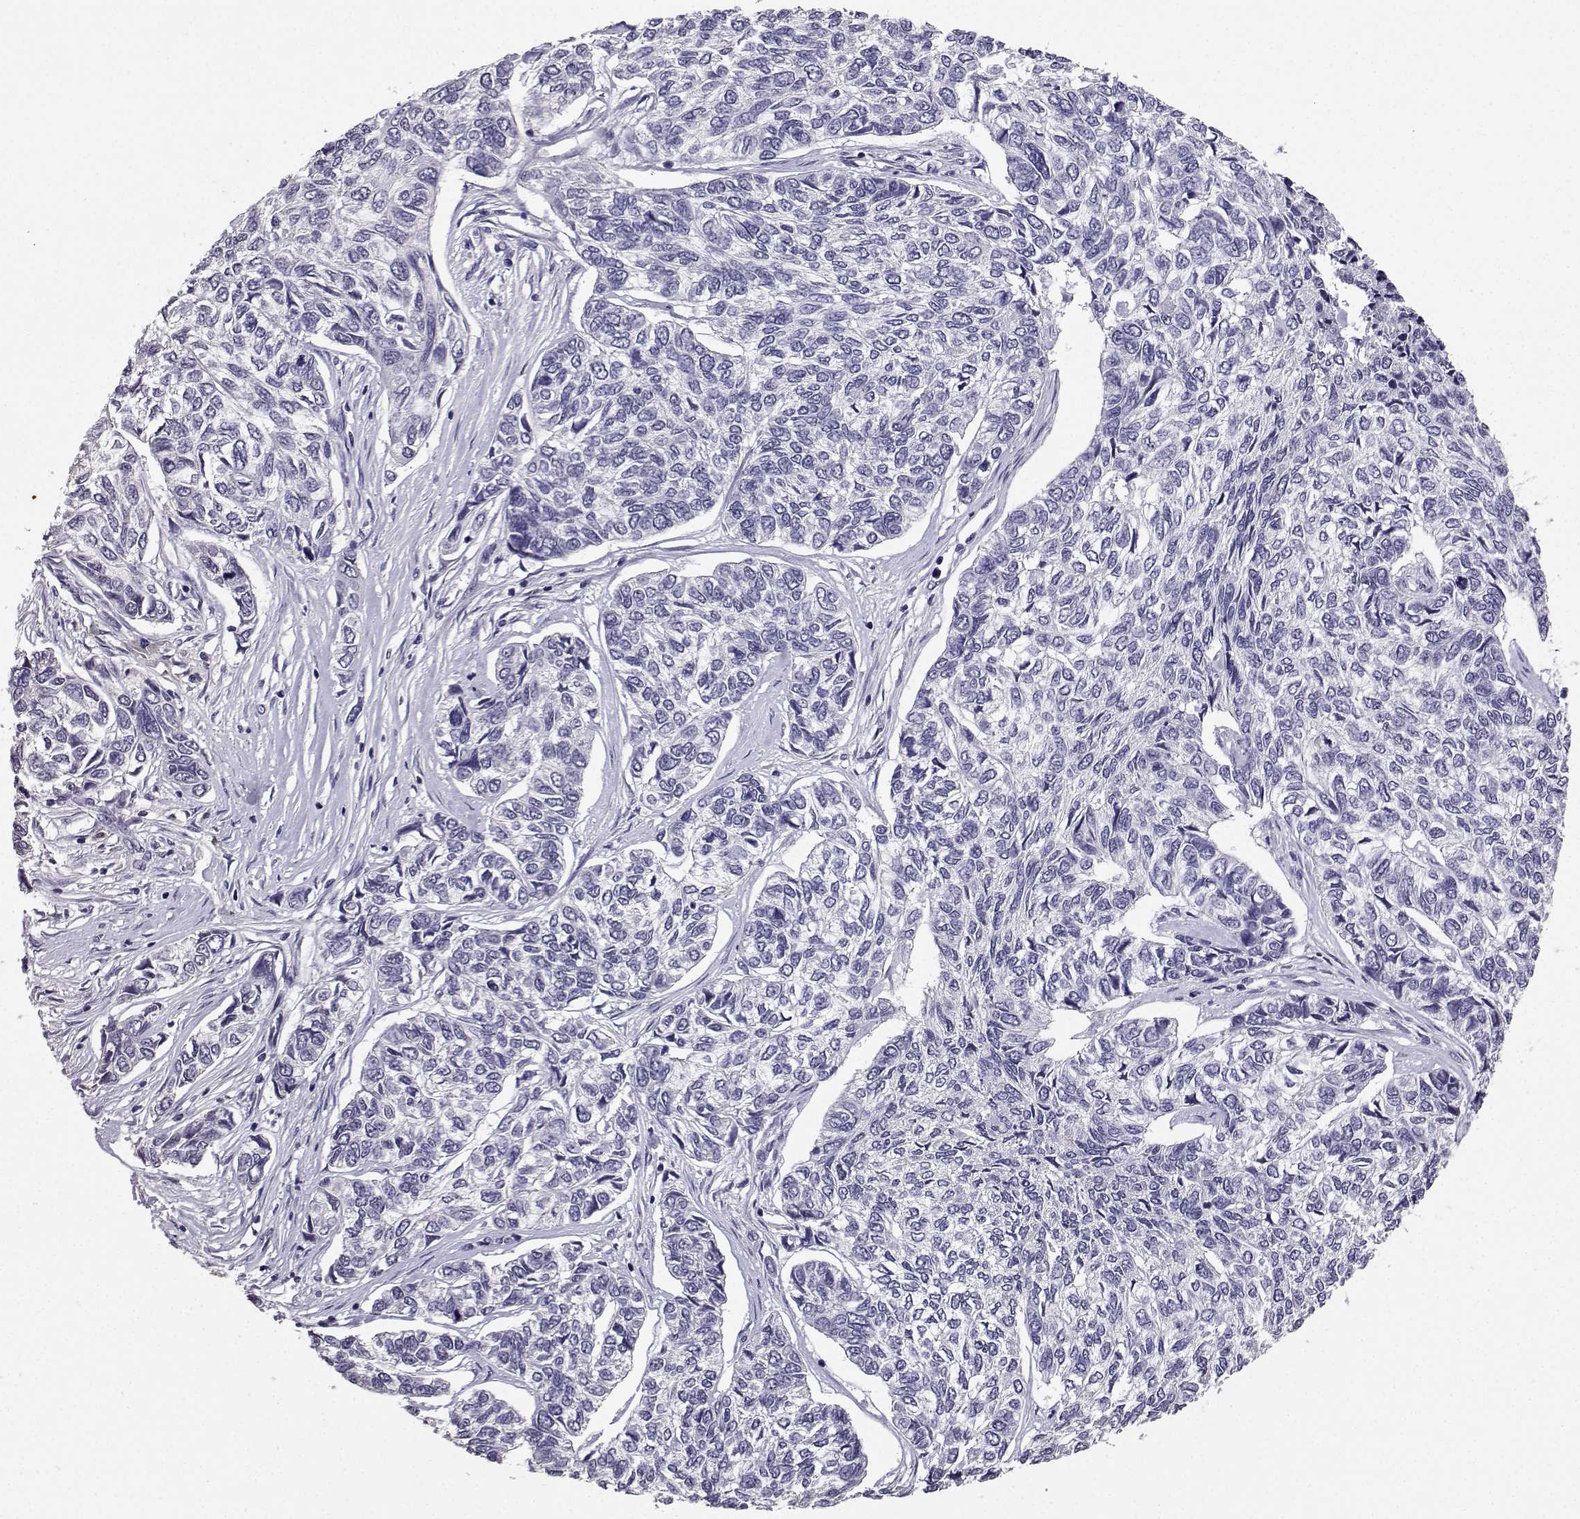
{"staining": {"intensity": "negative", "quantity": "none", "location": "none"}, "tissue": "skin cancer", "cell_type": "Tumor cells", "image_type": "cancer", "snomed": [{"axis": "morphology", "description": "Basal cell carcinoma"}, {"axis": "topography", "description": "Skin"}], "caption": "Immunohistochemical staining of skin cancer exhibits no significant staining in tumor cells. (DAB (3,3'-diaminobenzidine) IHC visualized using brightfield microscopy, high magnification).", "gene": "SPAG11B", "patient": {"sex": "female", "age": 65}}